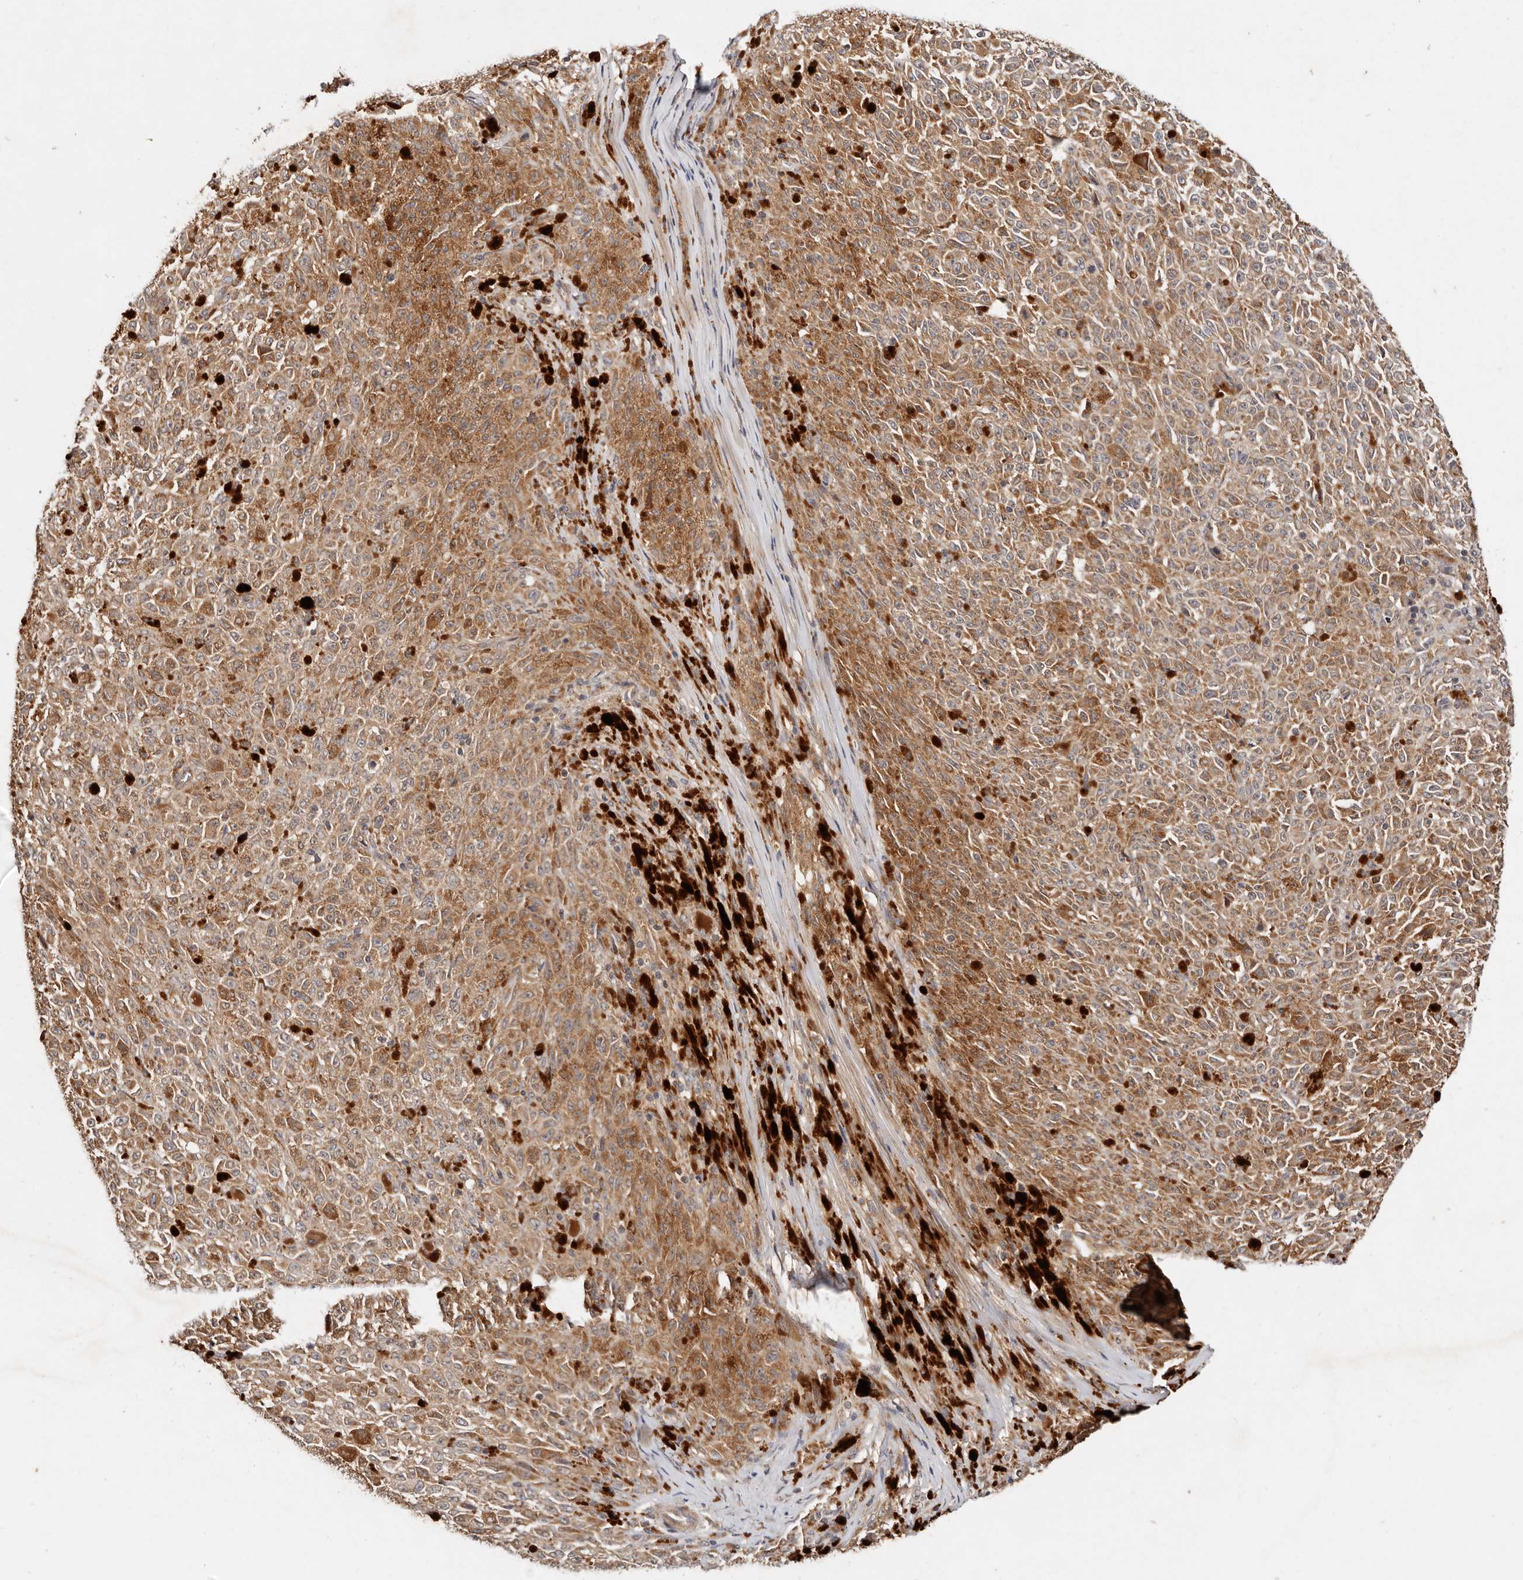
{"staining": {"intensity": "moderate", "quantity": ">75%", "location": "cytoplasmic/membranous"}, "tissue": "melanoma", "cell_type": "Tumor cells", "image_type": "cancer", "snomed": [{"axis": "morphology", "description": "Malignant melanoma, NOS"}, {"axis": "topography", "description": "Skin"}], "caption": "There is medium levels of moderate cytoplasmic/membranous expression in tumor cells of malignant melanoma, as demonstrated by immunohistochemical staining (brown color).", "gene": "DENND11", "patient": {"sex": "female", "age": 82}}